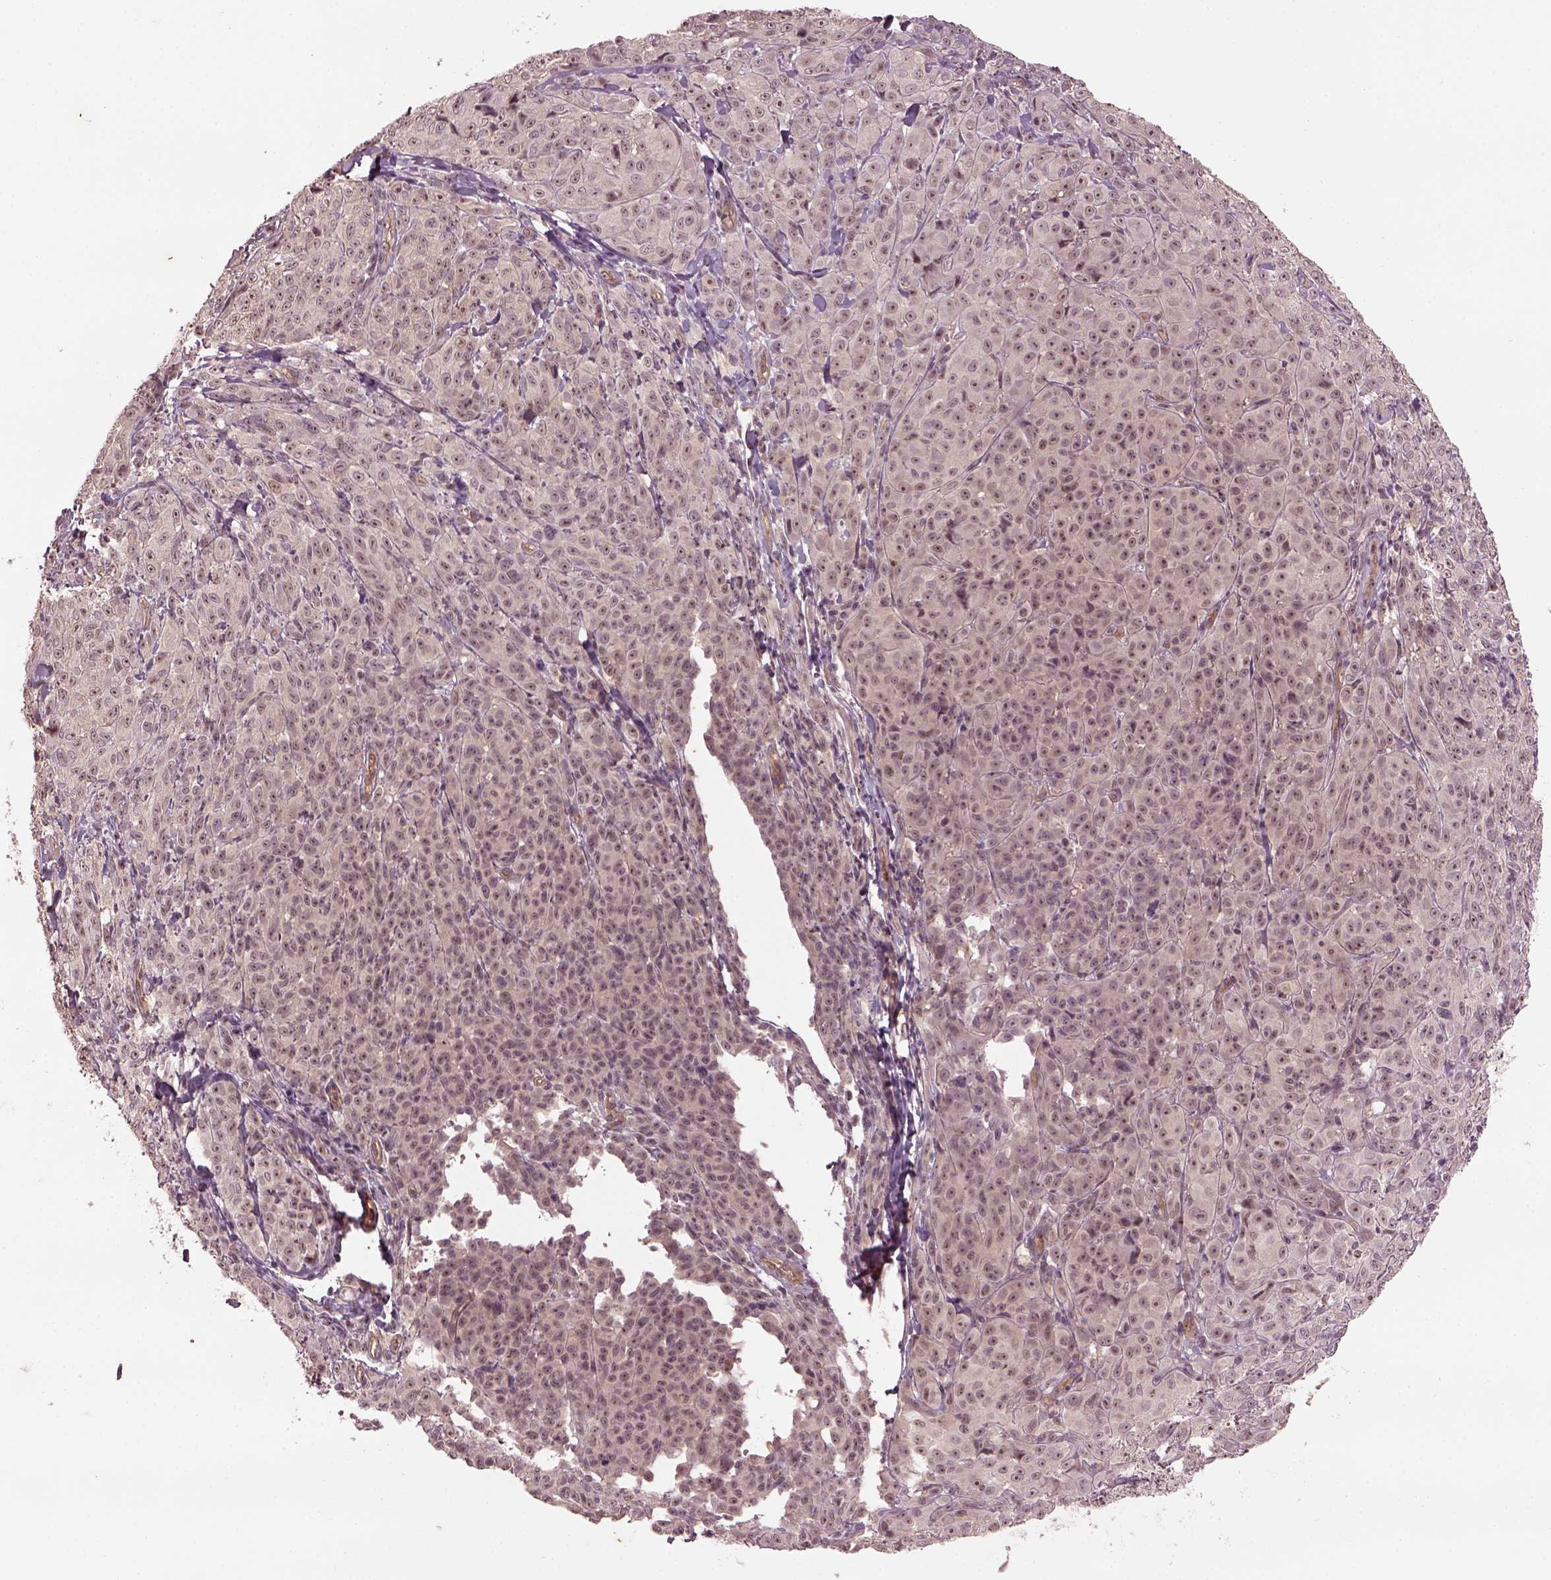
{"staining": {"intensity": "moderate", "quantity": "25%-75%", "location": "nuclear"}, "tissue": "melanoma", "cell_type": "Tumor cells", "image_type": "cancer", "snomed": [{"axis": "morphology", "description": "Malignant melanoma, NOS"}, {"axis": "topography", "description": "Skin"}], "caption": "Protein staining exhibits moderate nuclear expression in approximately 25%-75% of tumor cells in melanoma. (brown staining indicates protein expression, while blue staining denotes nuclei).", "gene": "GNRH1", "patient": {"sex": "male", "age": 89}}